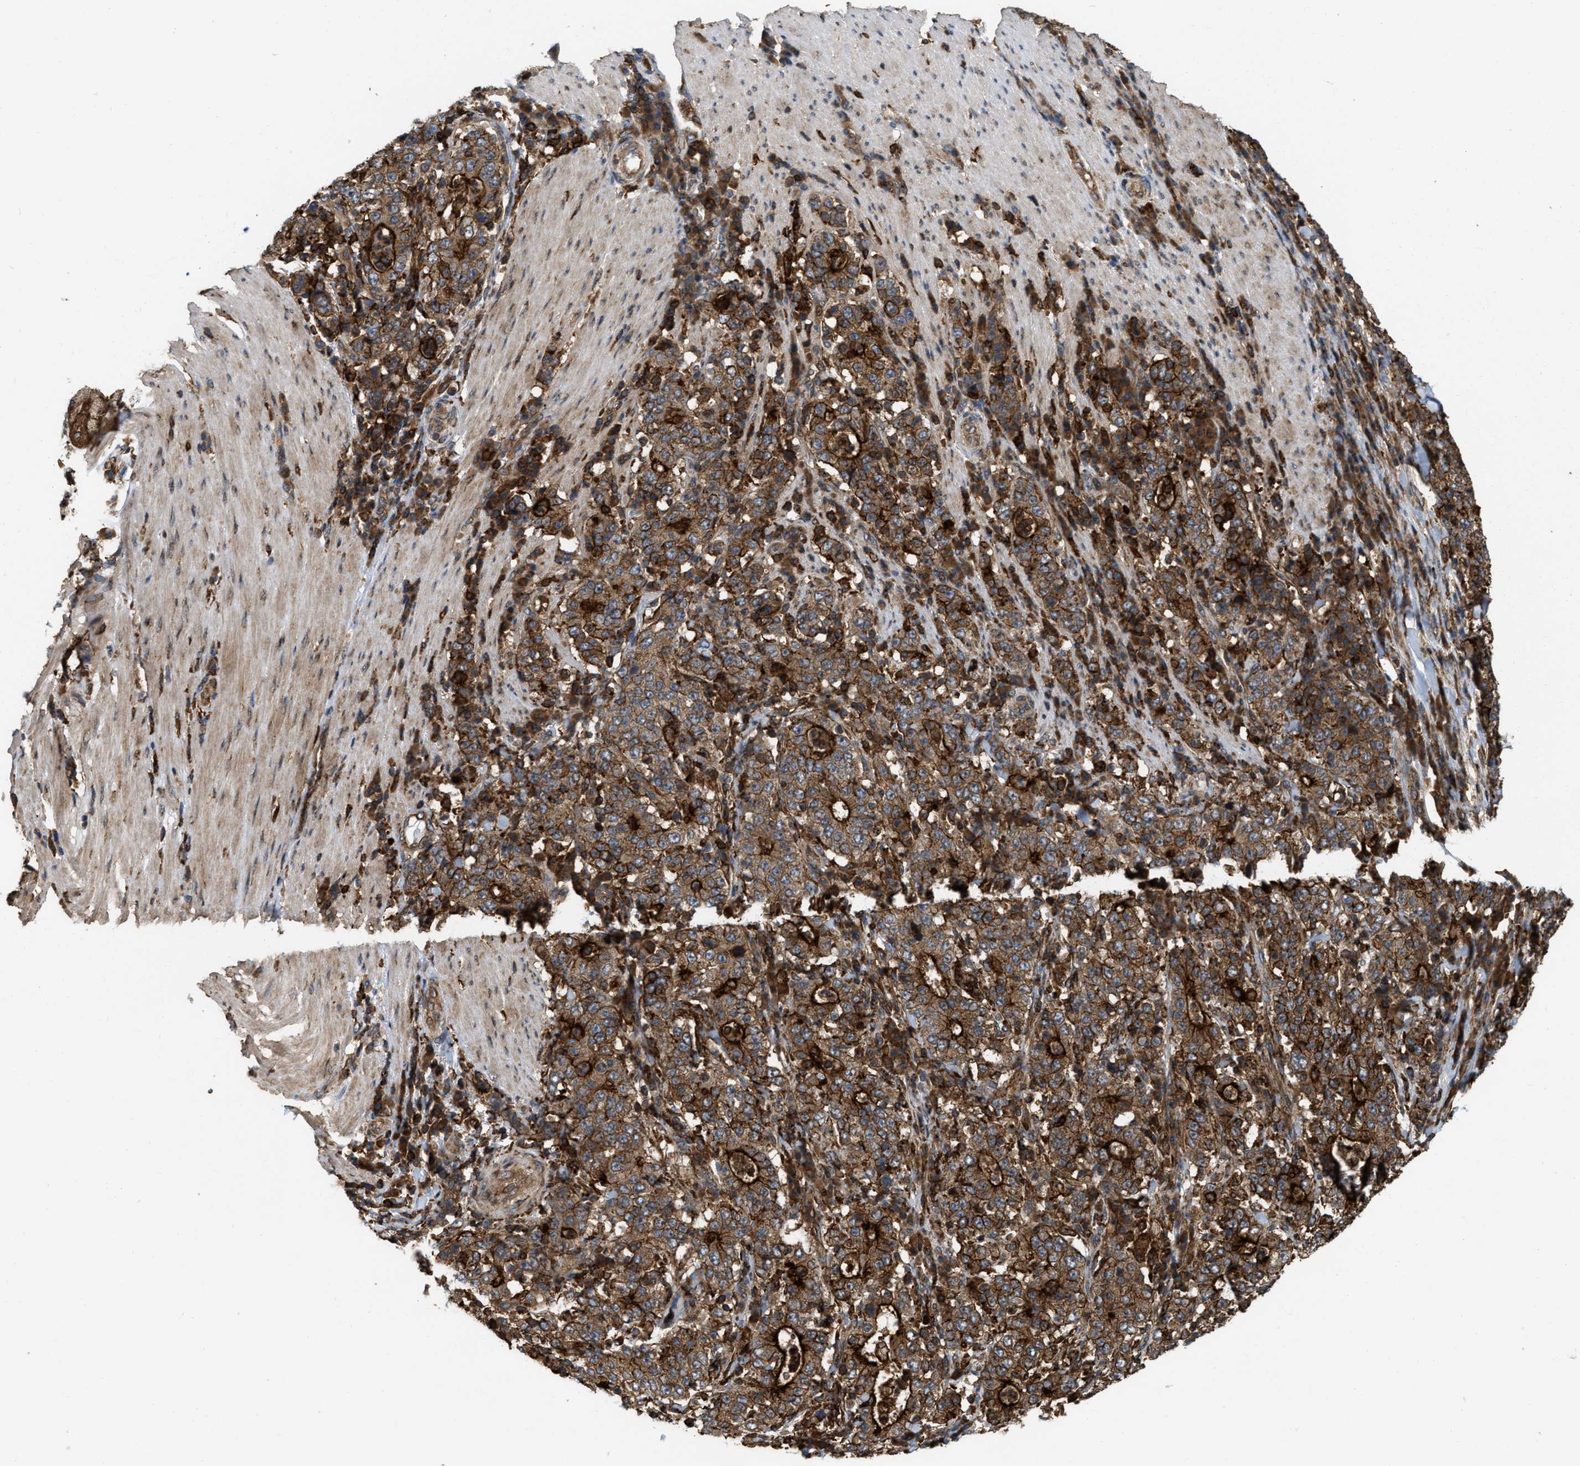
{"staining": {"intensity": "strong", "quantity": ">75%", "location": "cytoplasmic/membranous"}, "tissue": "stomach cancer", "cell_type": "Tumor cells", "image_type": "cancer", "snomed": [{"axis": "morphology", "description": "Normal tissue, NOS"}, {"axis": "morphology", "description": "Adenocarcinoma, NOS"}, {"axis": "topography", "description": "Stomach, upper"}, {"axis": "topography", "description": "Stomach"}], "caption": "Human adenocarcinoma (stomach) stained with a brown dye reveals strong cytoplasmic/membranous positive positivity in approximately >75% of tumor cells.", "gene": "IQCE", "patient": {"sex": "male", "age": 59}}